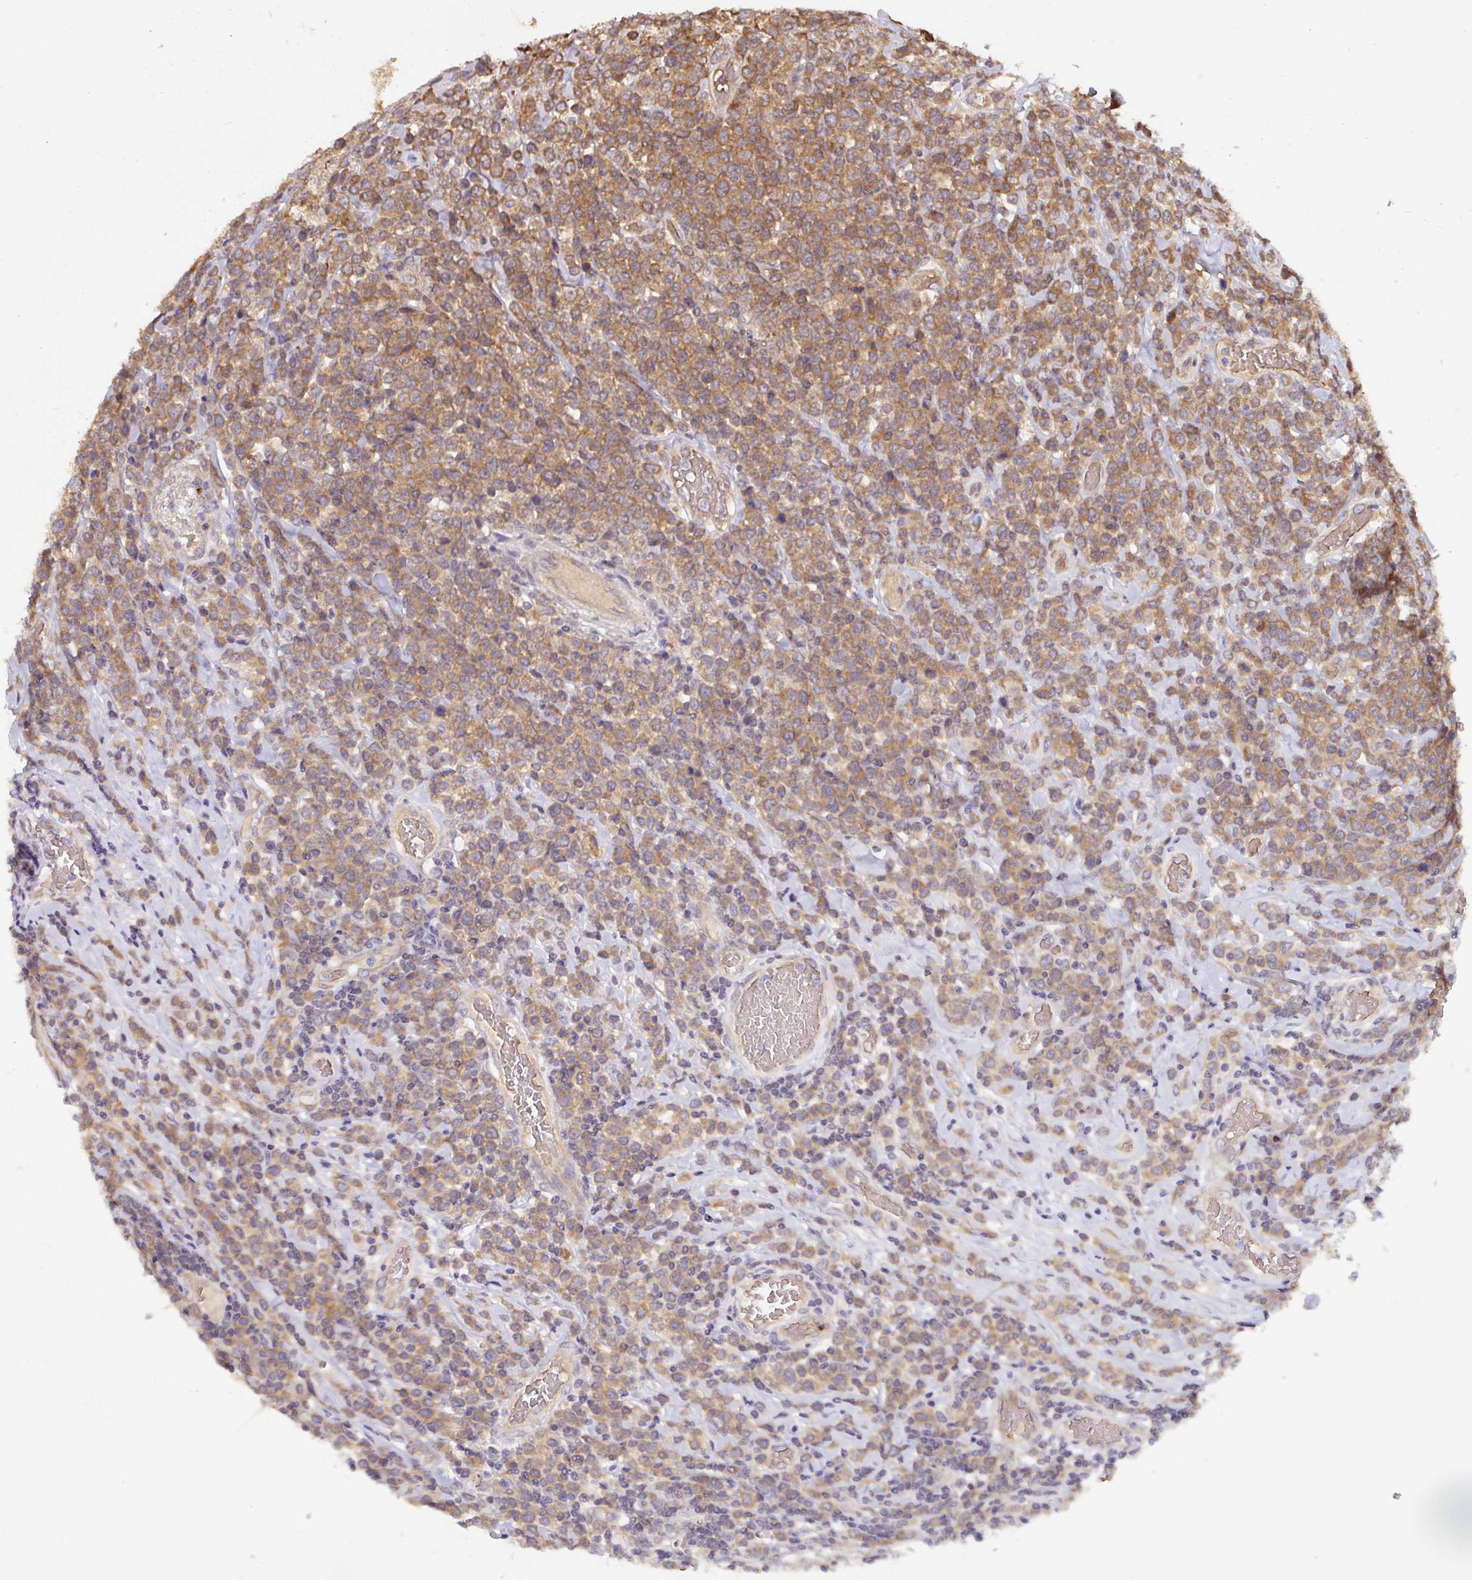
{"staining": {"intensity": "moderate", "quantity": ">75%", "location": "cytoplasmic/membranous"}, "tissue": "lymphoma", "cell_type": "Tumor cells", "image_type": "cancer", "snomed": [{"axis": "morphology", "description": "Malignant lymphoma, non-Hodgkin's type, High grade"}, {"axis": "topography", "description": "Soft tissue"}], "caption": "Immunohistochemical staining of lymphoma shows medium levels of moderate cytoplasmic/membranous expression in about >75% of tumor cells.", "gene": "ST13", "patient": {"sex": "female", "age": 56}}